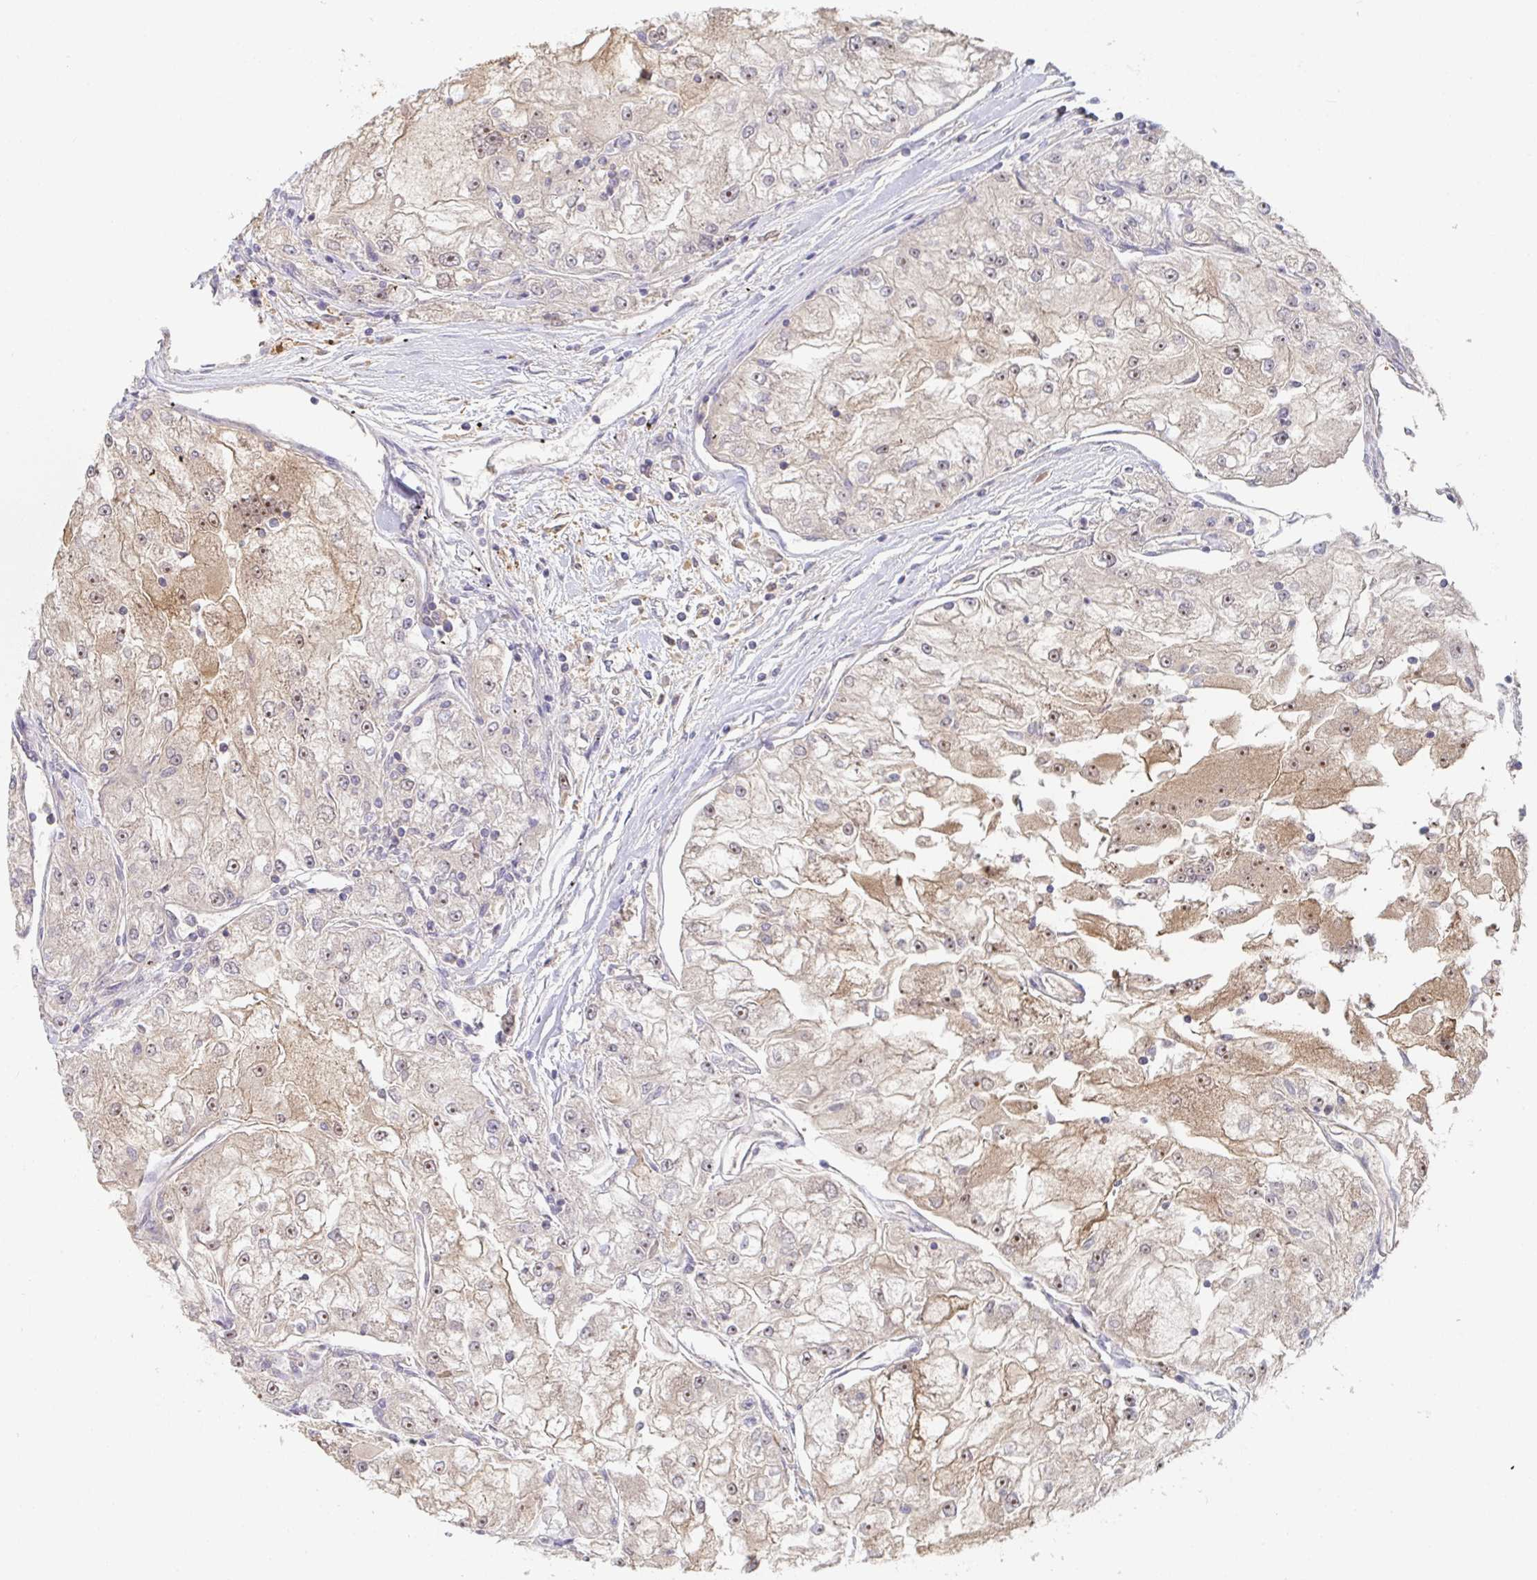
{"staining": {"intensity": "moderate", "quantity": "25%-75%", "location": "cytoplasmic/membranous,nuclear"}, "tissue": "renal cancer", "cell_type": "Tumor cells", "image_type": "cancer", "snomed": [{"axis": "morphology", "description": "Adenocarcinoma, NOS"}, {"axis": "topography", "description": "Kidney"}], "caption": "A high-resolution photomicrograph shows immunohistochemistry (IHC) staining of renal cancer (adenocarcinoma), which exhibits moderate cytoplasmic/membranous and nuclear staining in approximately 25%-75% of tumor cells.", "gene": "ANO5", "patient": {"sex": "female", "age": 72}}